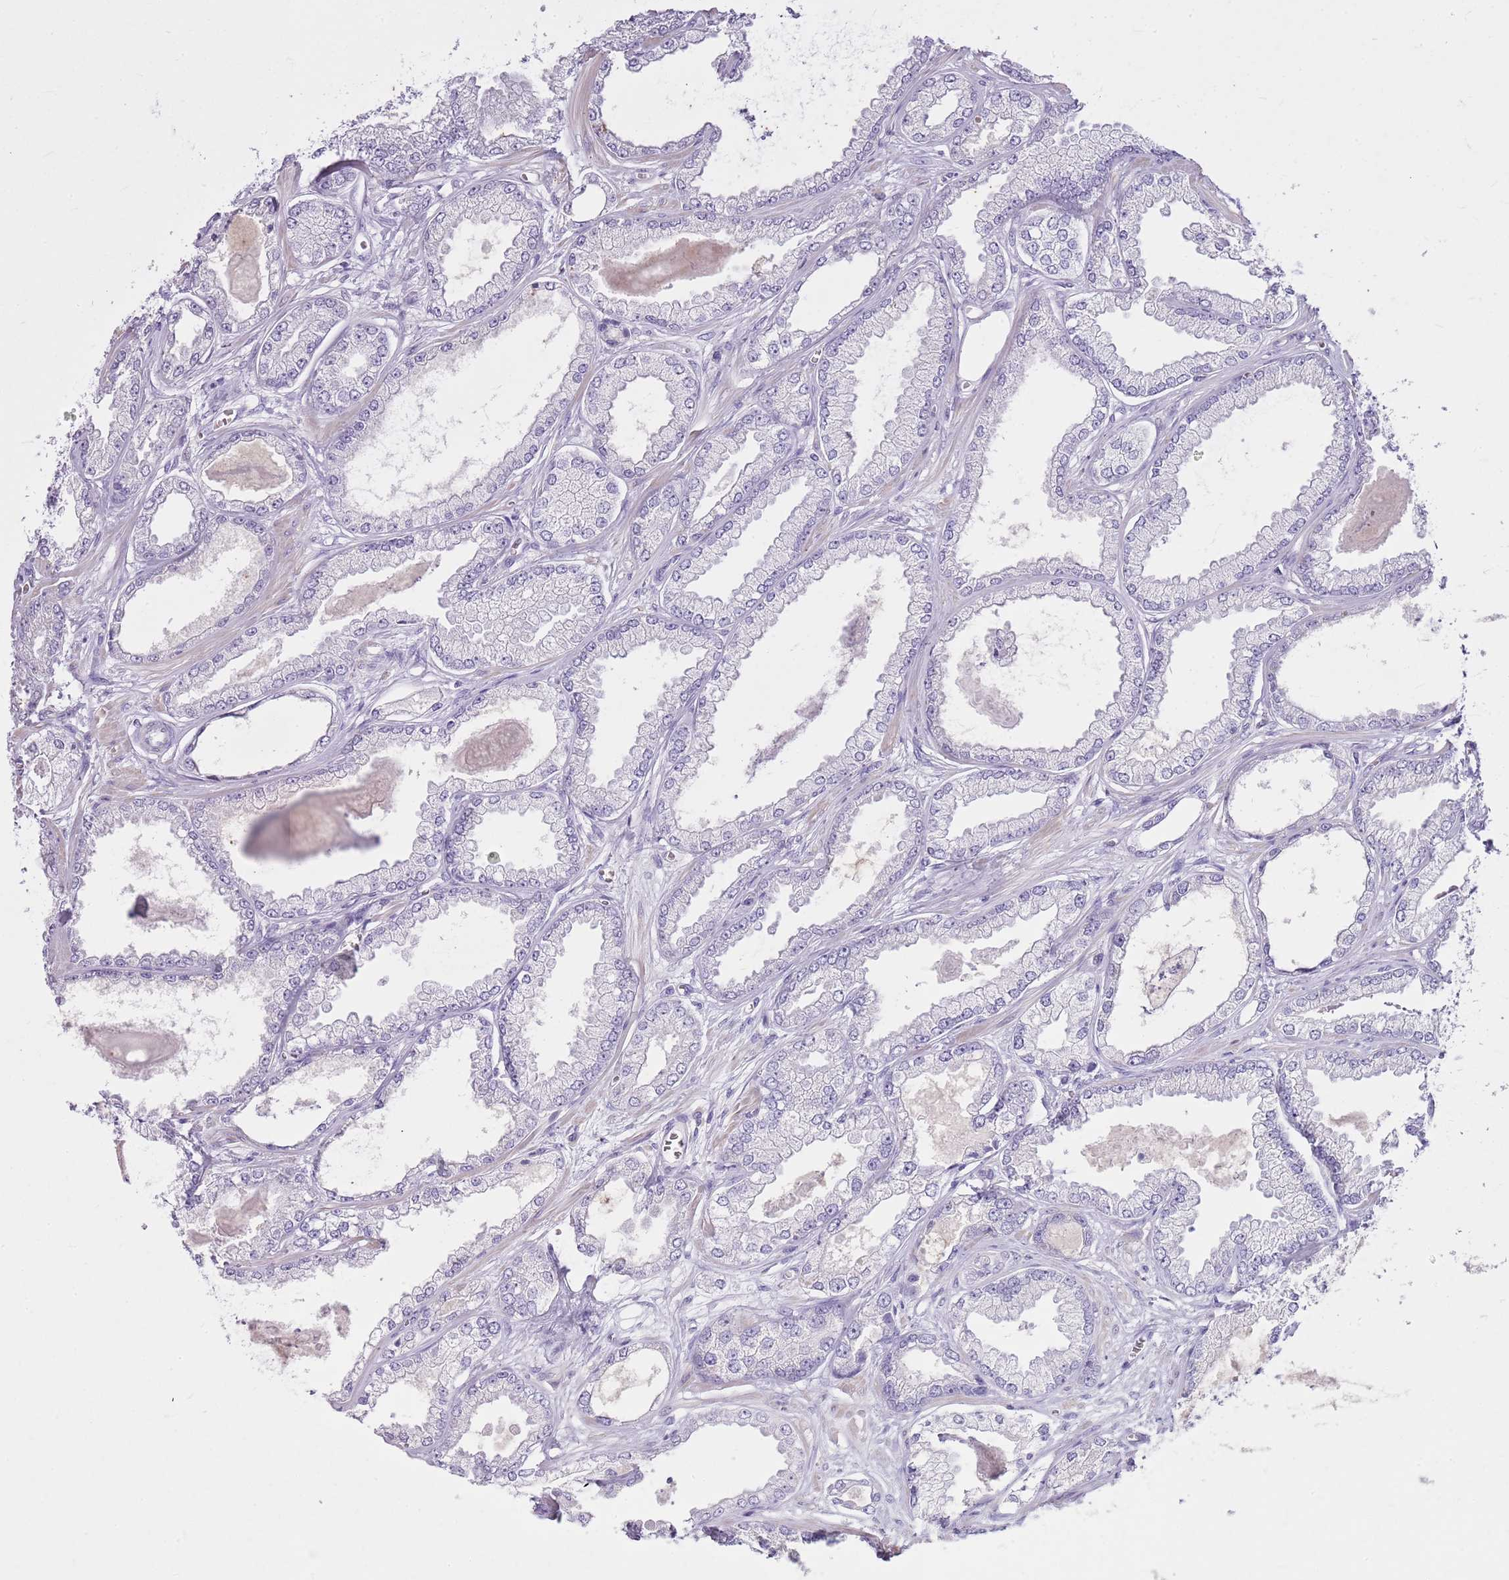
{"staining": {"intensity": "negative", "quantity": "none", "location": "none"}, "tissue": "prostate cancer", "cell_type": "Tumor cells", "image_type": "cancer", "snomed": [{"axis": "morphology", "description": "Adenocarcinoma, Low grade"}, {"axis": "topography", "description": "Prostate"}], "caption": "IHC of low-grade adenocarcinoma (prostate) reveals no staining in tumor cells.", "gene": "CNPPD1", "patient": {"sex": "male", "age": 64}}